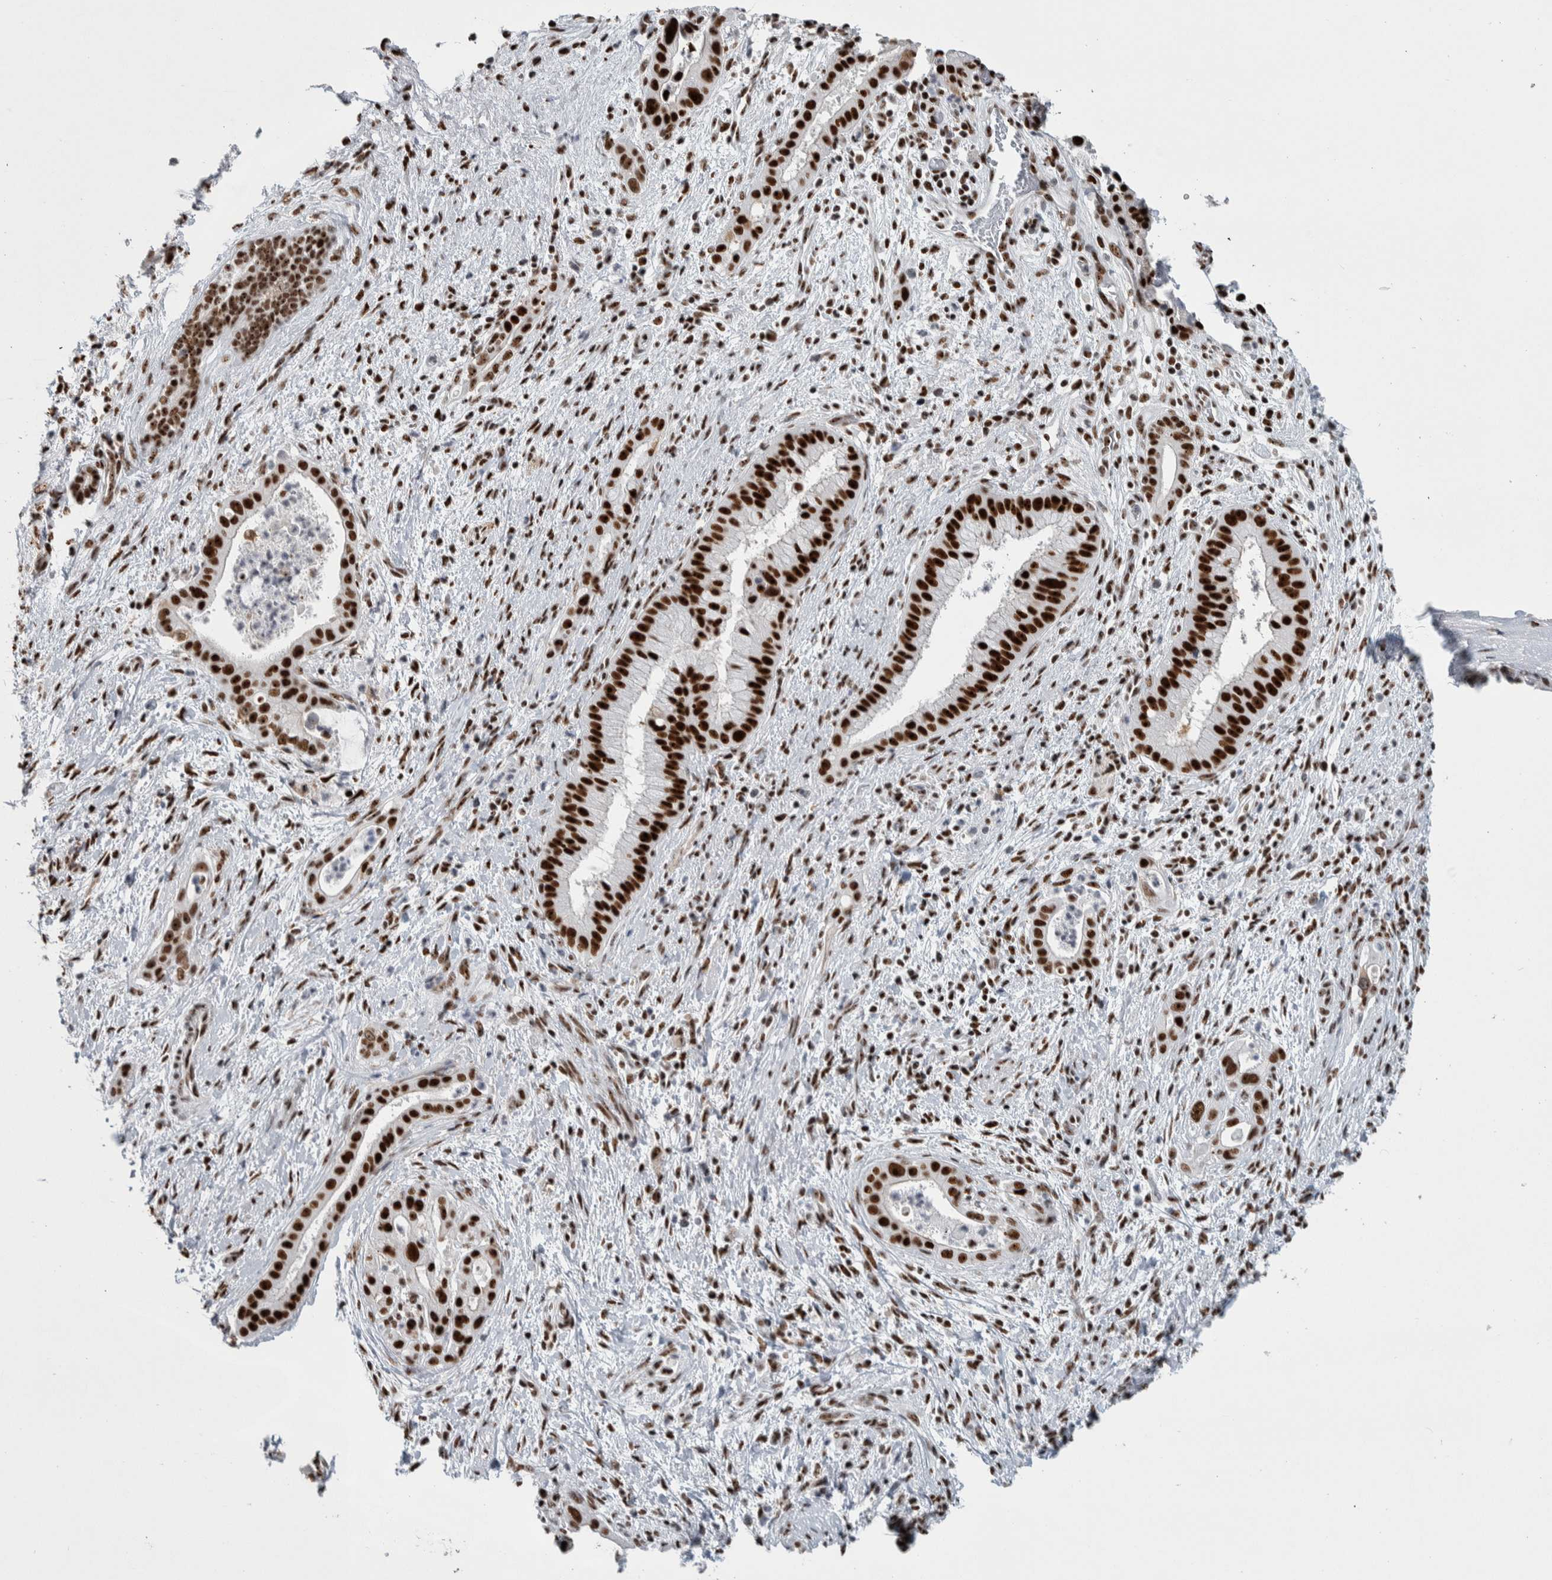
{"staining": {"intensity": "strong", "quantity": ">75%", "location": "nuclear"}, "tissue": "liver cancer", "cell_type": "Tumor cells", "image_type": "cancer", "snomed": [{"axis": "morphology", "description": "Cholangiocarcinoma"}, {"axis": "topography", "description": "Liver"}], "caption": "Immunohistochemistry image of neoplastic tissue: liver cancer stained using IHC displays high levels of strong protein expression localized specifically in the nuclear of tumor cells, appearing as a nuclear brown color.", "gene": "NCL", "patient": {"sex": "female", "age": 54}}